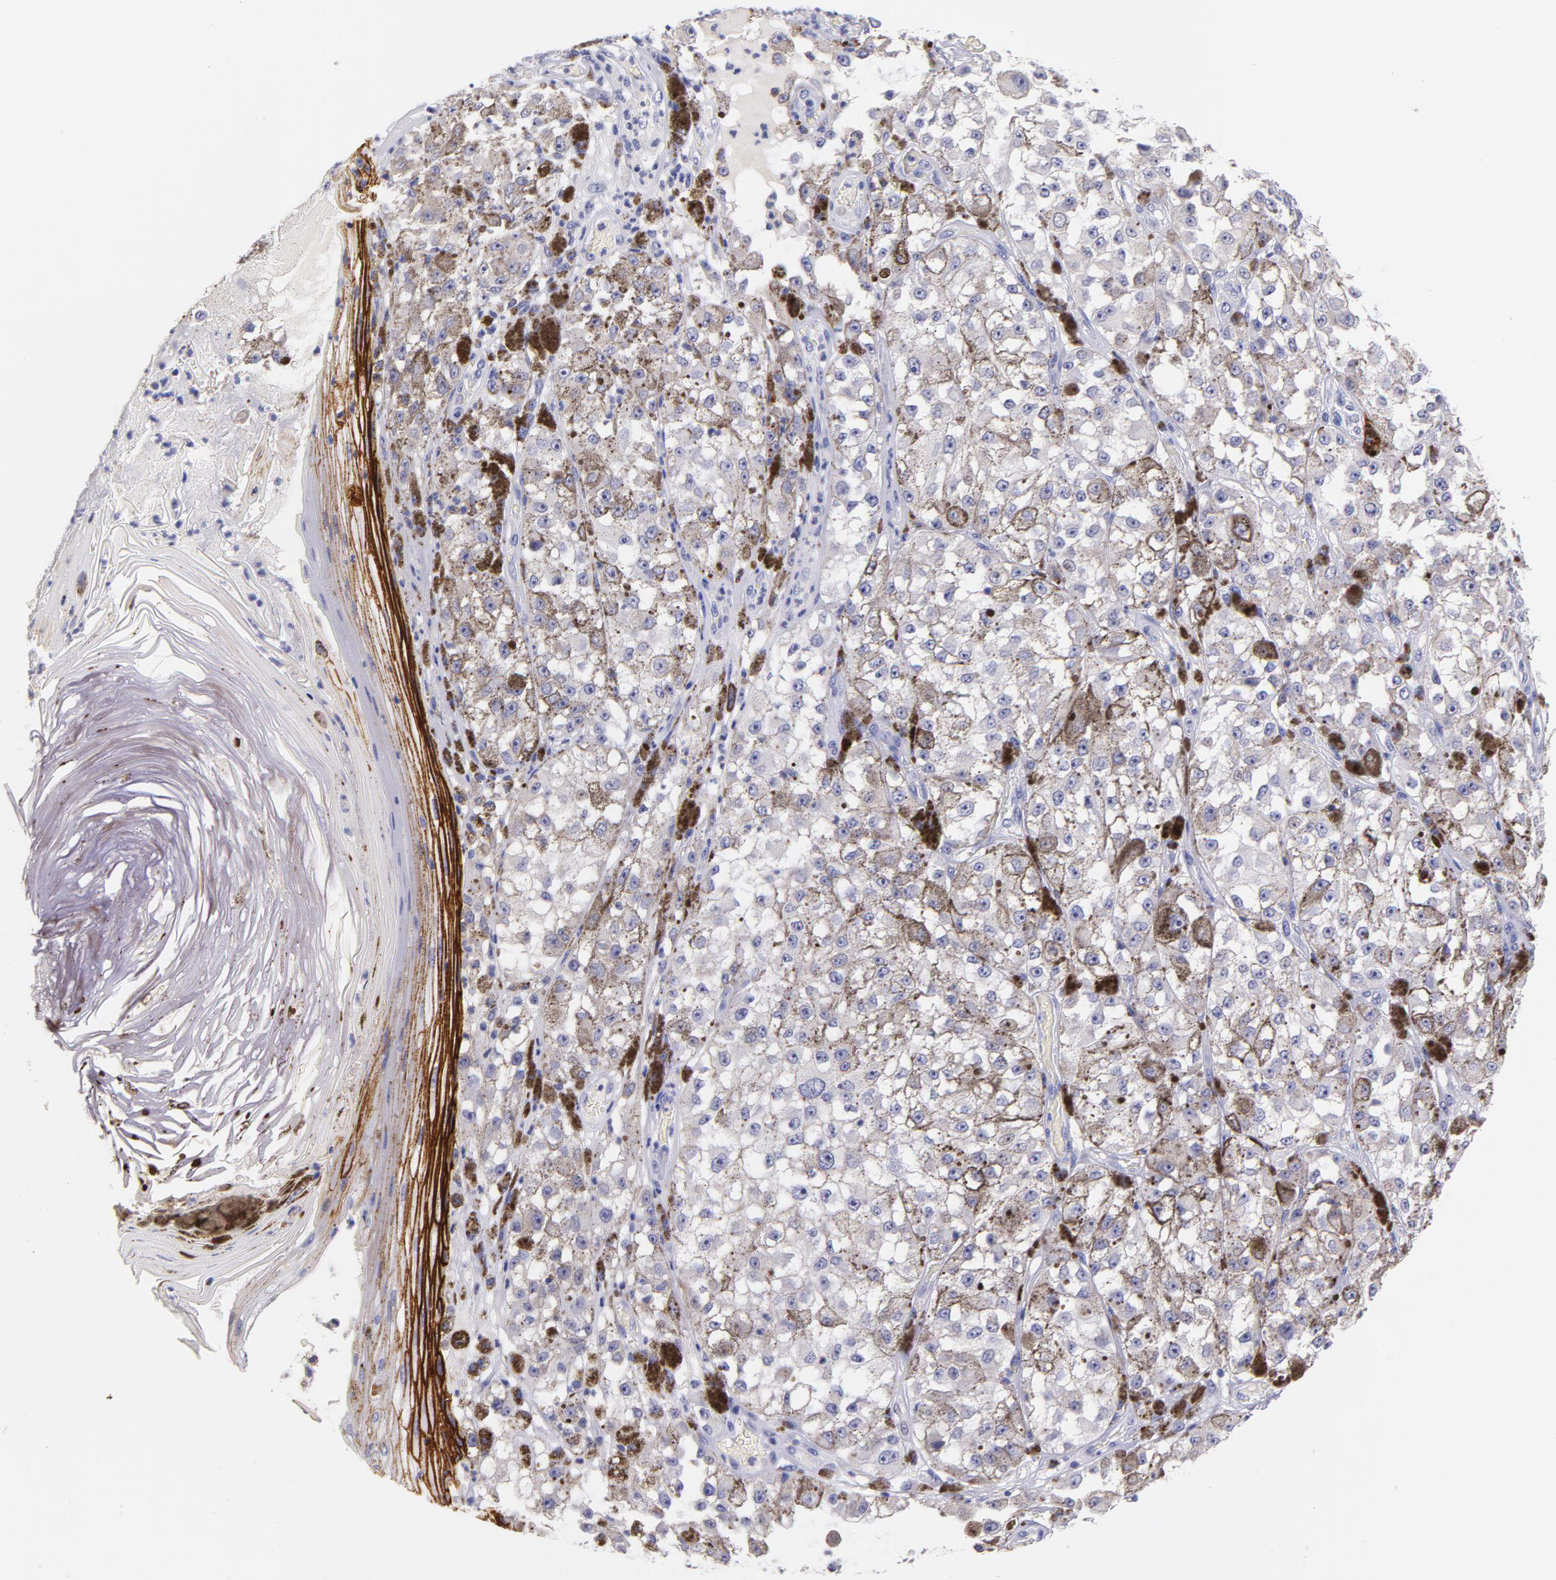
{"staining": {"intensity": "negative", "quantity": "none", "location": "none"}, "tissue": "melanoma", "cell_type": "Tumor cells", "image_type": "cancer", "snomed": [{"axis": "morphology", "description": "Malignant melanoma, NOS"}, {"axis": "topography", "description": "Skin"}], "caption": "DAB (3,3'-diaminobenzidine) immunohistochemical staining of human malignant melanoma demonstrates no significant expression in tumor cells.", "gene": "CD44", "patient": {"sex": "male", "age": 67}}